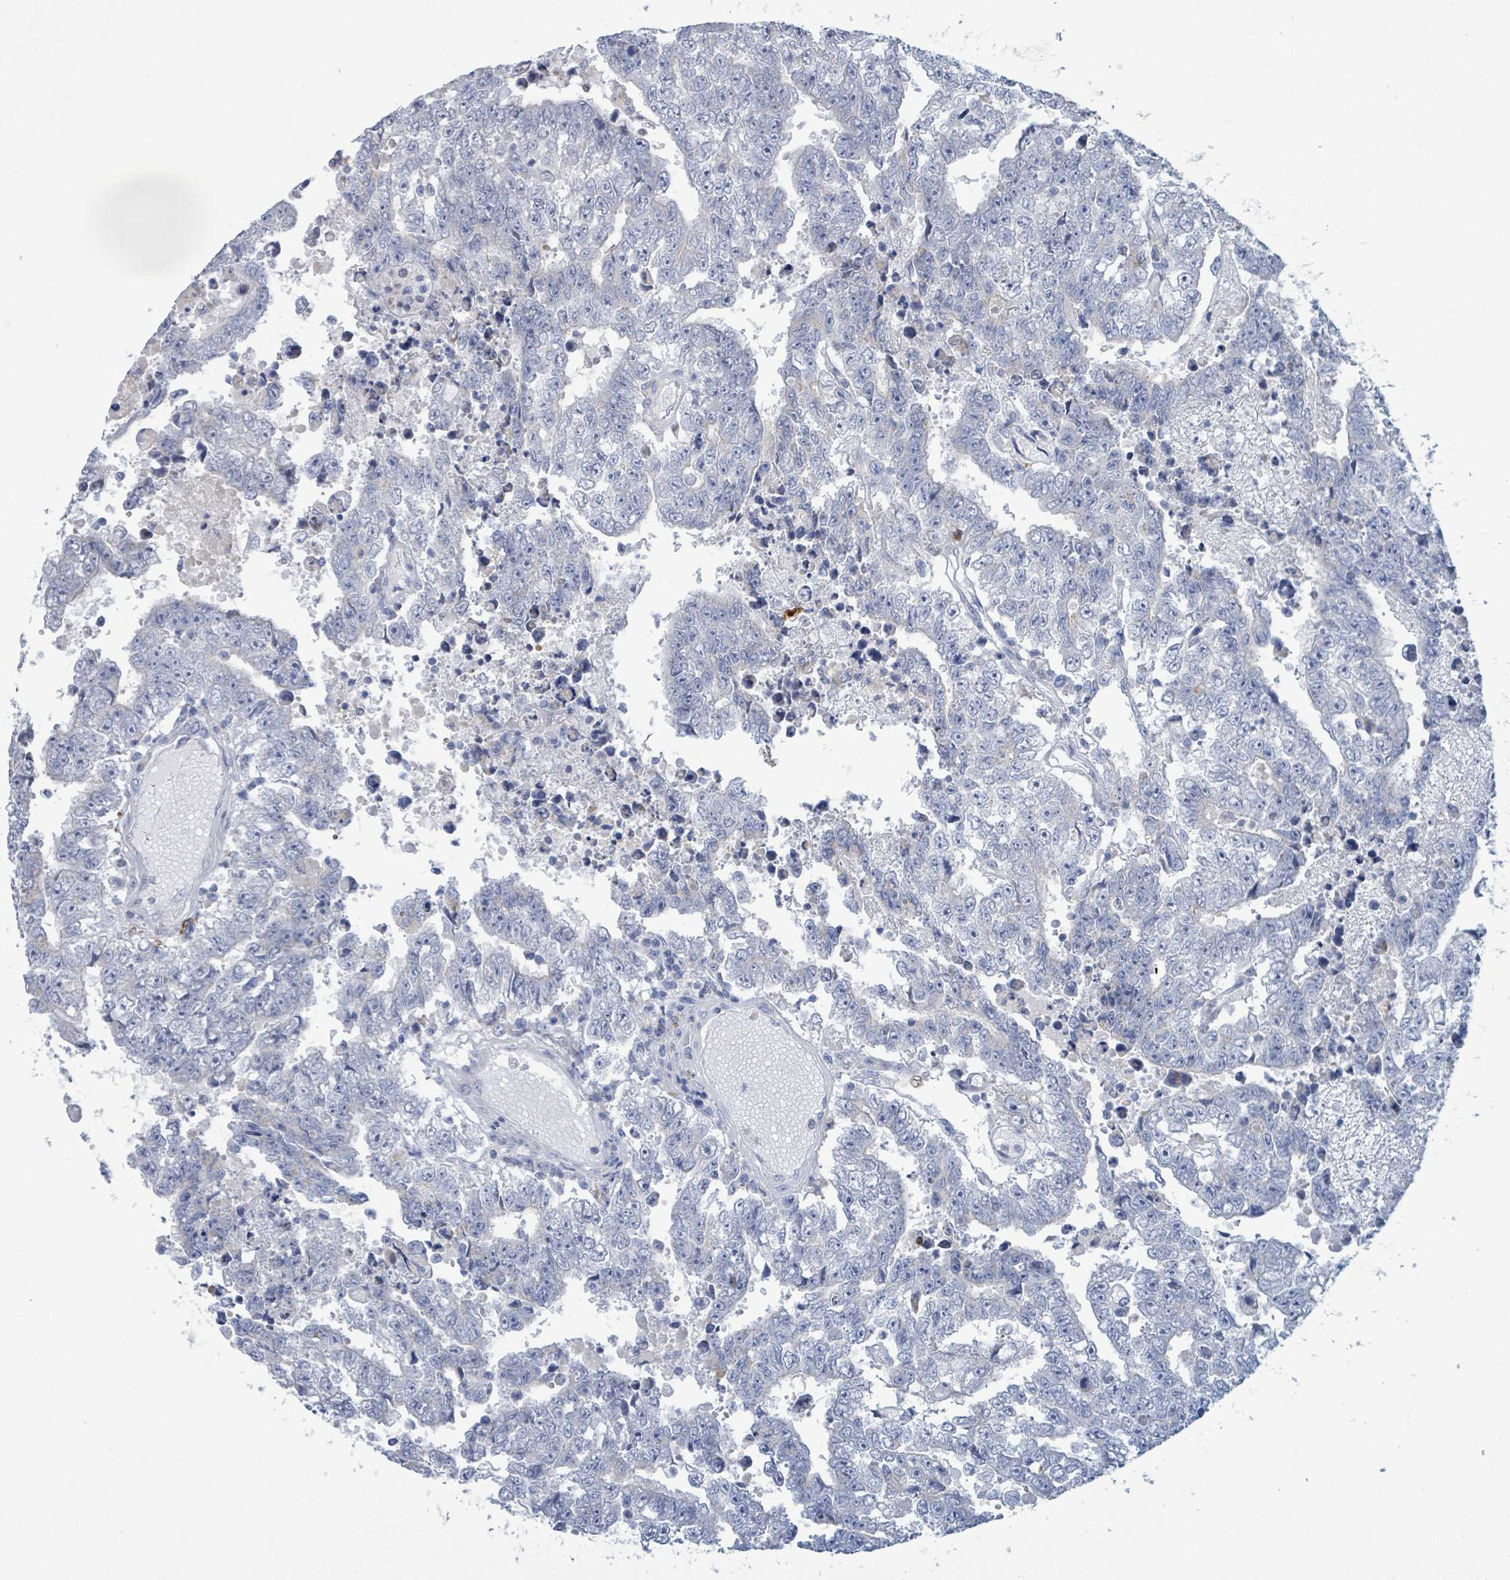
{"staining": {"intensity": "negative", "quantity": "none", "location": "none"}, "tissue": "testis cancer", "cell_type": "Tumor cells", "image_type": "cancer", "snomed": [{"axis": "morphology", "description": "Carcinoma, Embryonal, NOS"}, {"axis": "topography", "description": "Testis"}], "caption": "IHC image of human testis cancer stained for a protein (brown), which displays no expression in tumor cells.", "gene": "AKR1C4", "patient": {"sex": "male", "age": 25}}